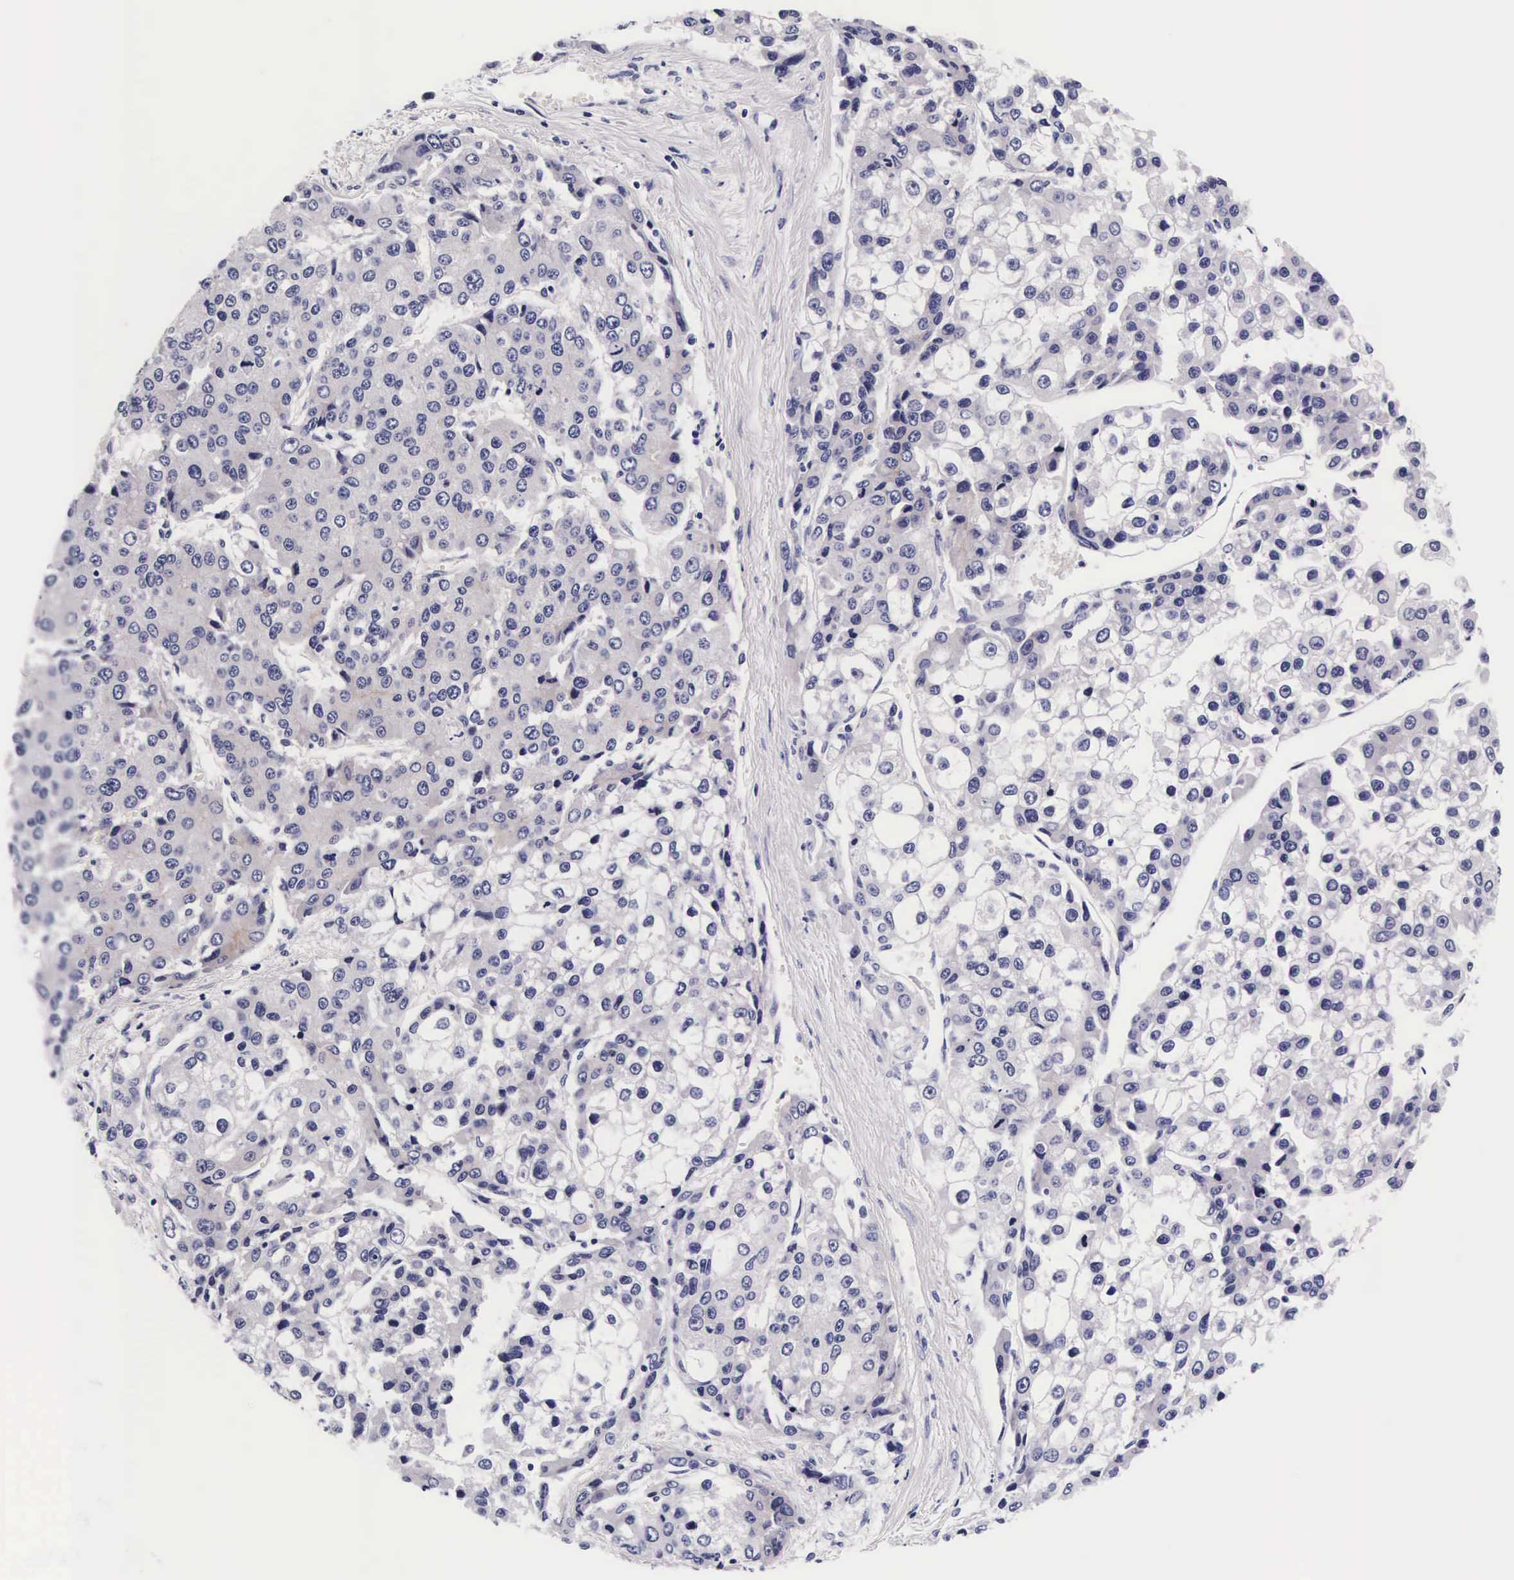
{"staining": {"intensity": "negative", "quantity": "none", "location": "none"}, "tissue": "liver cancer", "cell_type": "Tumor cells", "image_type": "cancer", "snomed": [{"axis": "morphology", "description": "Carcinoma, Hepatocellular, NOS"}, {"axis": "topography", "description": "Liver"}], "caption": "The image displays no significant positivity in tumor cells of liver hepatocellular carcinoma.", "gene": "UPRT", "patient": {"sex": "female", "age": 66}}